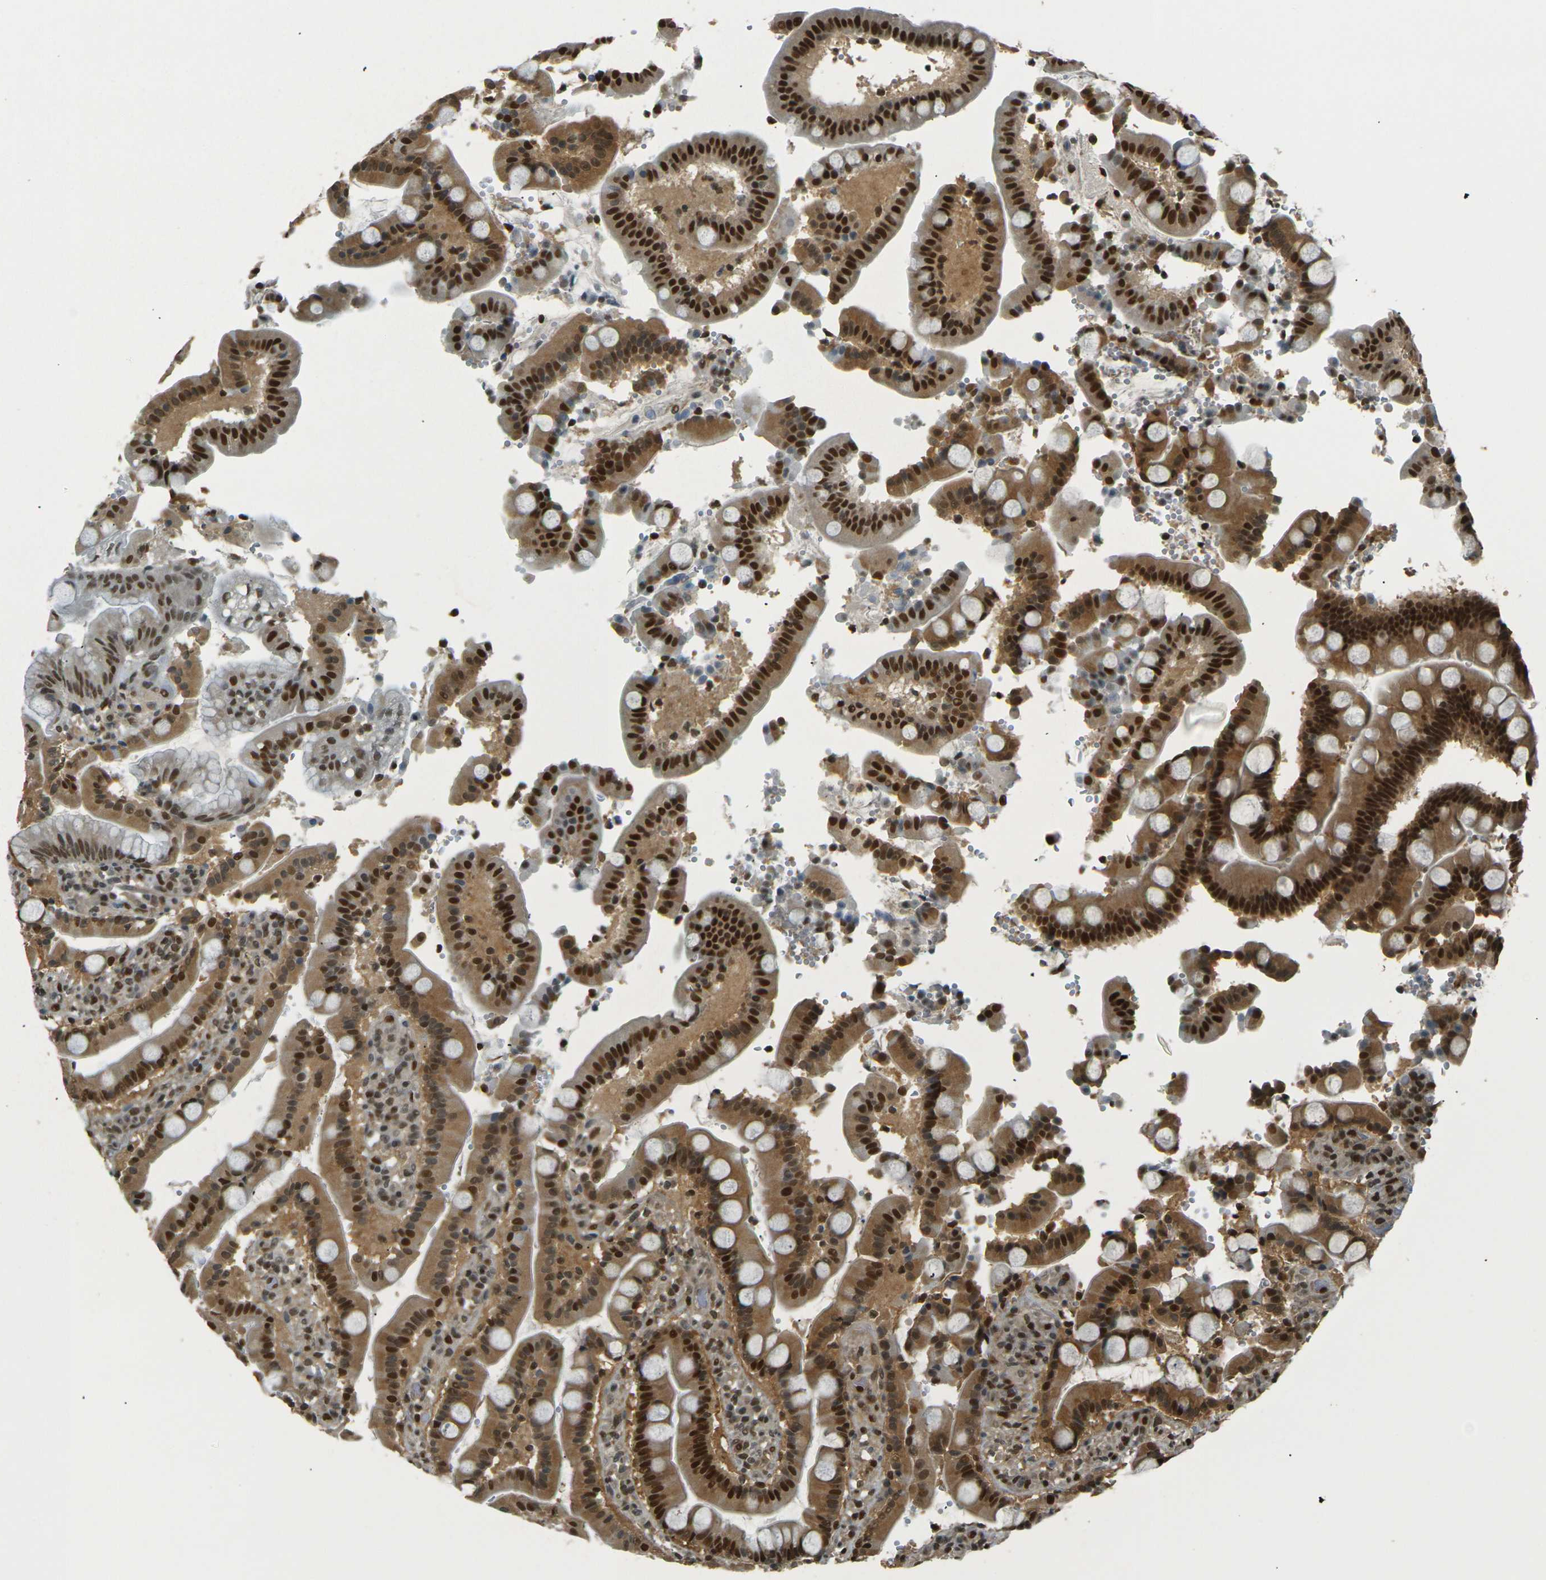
{"staining": {"intensity": "strong", "quantity": ">75%", "location": "cytoplasmic/membranous,nuclear"}, "tissue": "duodenum", "cell_type": "Glandular cells", "image_type": "normal", "snomed": [{"axis": "morphology", "description": "Normal tissue, NOS"}, {"axis": "topography", "description": "Small intestine, NOS"}], "caption": "Glandular cells exhibit strong cytoplasmic/membranous,nuclear expression in about >75% of cells in benign duodenum.", "gene": "NHEJ1", "patient": {"sex": "female", "age": 71}}